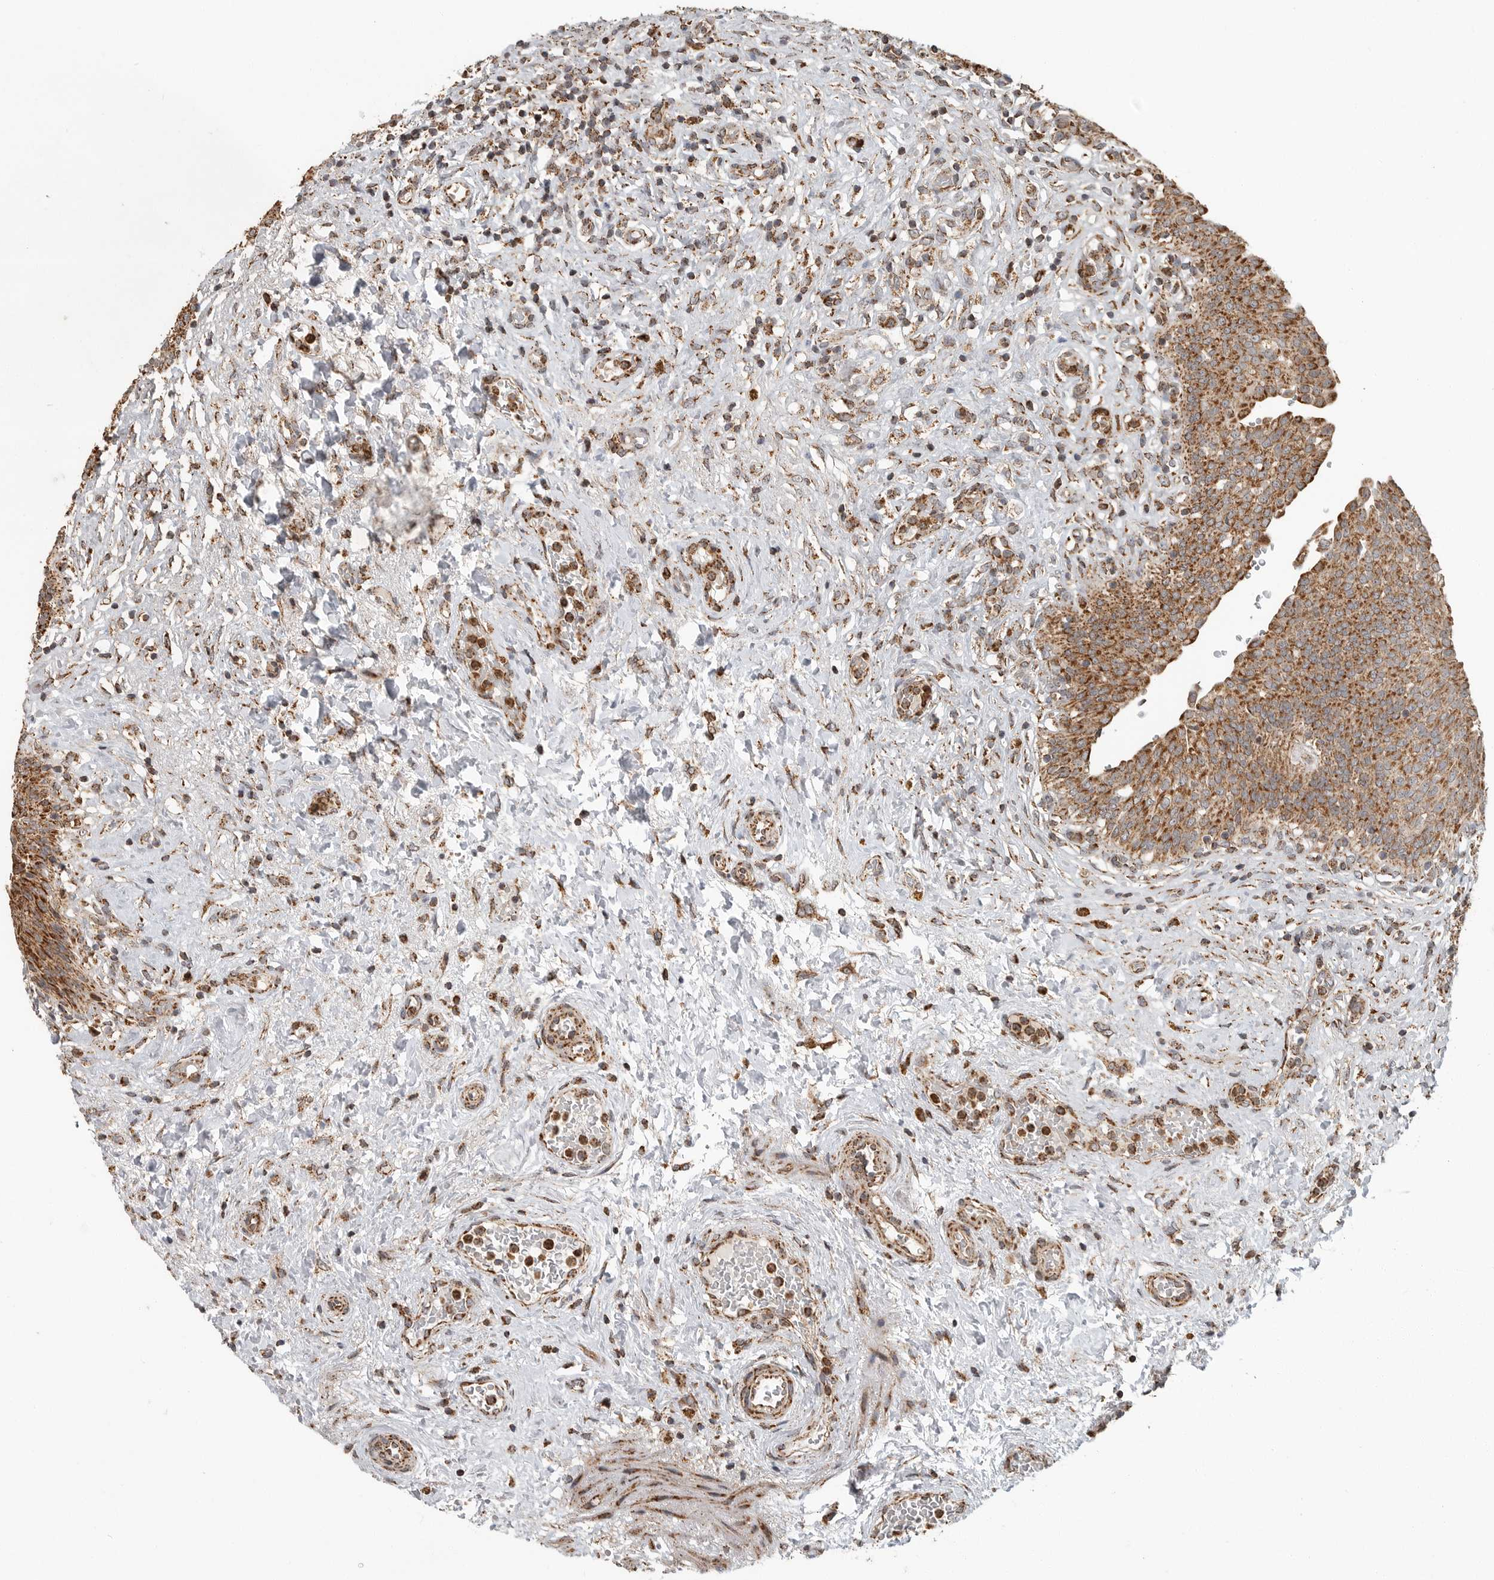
{"staining": {"intensity": "moderate", "quantity": ">75%", "location": "cytoplasmic/membranous"}, "tissue": "urinary bladder", "cell_type": "Urothelial cells", "image_type": "normal", "snomed": [{"axis": "morphology", "description": "Urothelial carcinoma, High grade"}, {"axis": "topography", "description": "Urinary bladder"}], "caption": "Immunohistochemistry (IHC) photomicrograph of unremarkable urinary bladder: human urinary bladder stained using immunohistochemistry reveals medium levels of moderate protein expression localized specifically in the cytoplasmic/membranous of urothelial cells, appearing as a cytoplasmic/membranous brown color.", "gene": "GCNT2", "patient": {"sex": "male", "age": 46}}